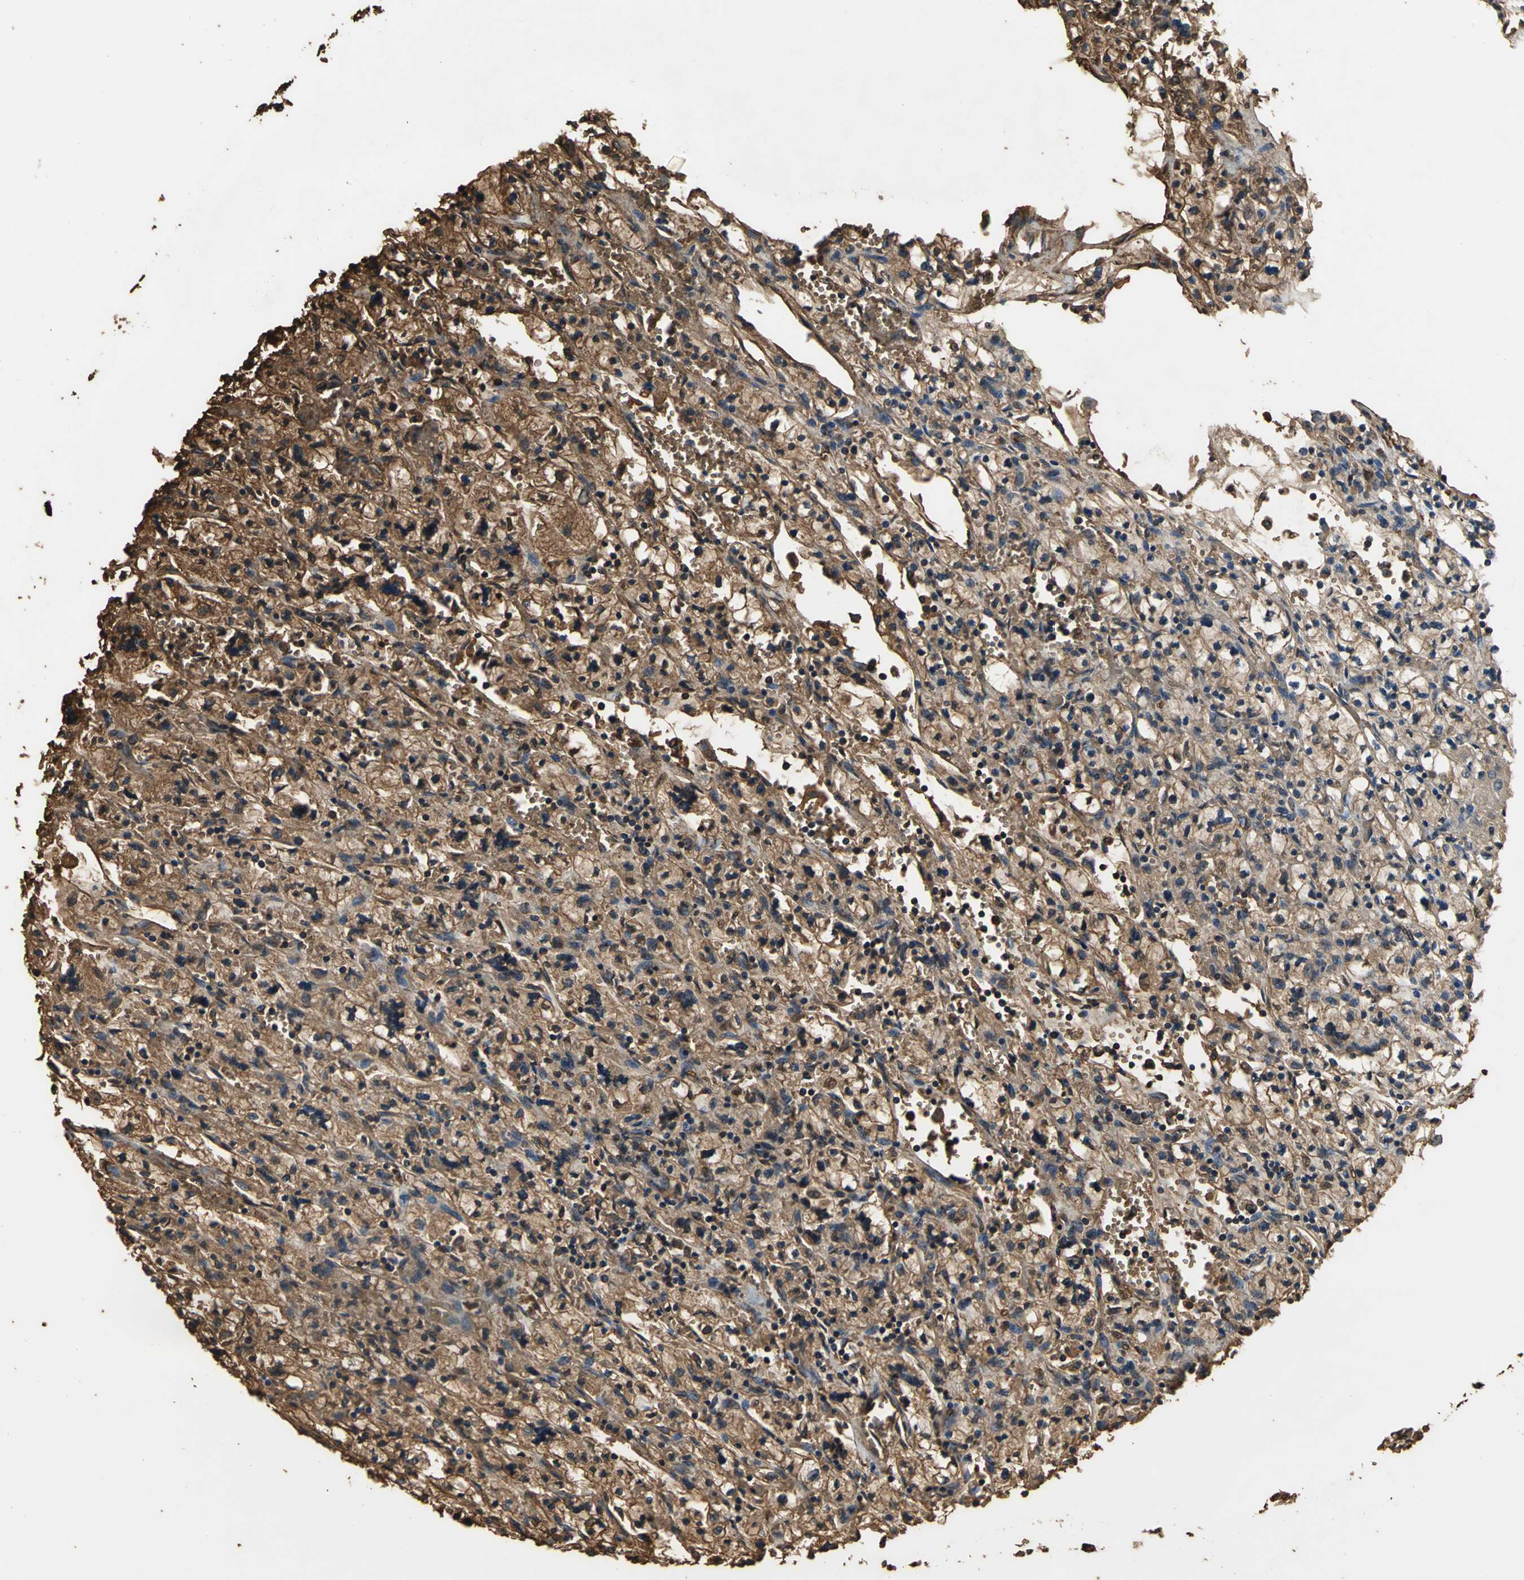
{"staining": {"intensity": "strong", "quantity": ">75%", "location": "cytoplasmic/membranous"}, "tissue": "renal cancer", "cell_type": "Tumor cells", "image_type": "cancer", "snomed": [{"axis": "morphology", "description": "Adenocarcinoma, NOS"}, {"axis": "topography", "description": "Kidney"}], "caption": "About >75% of tumor cells in human adenocarcinoma (renal) show strong cytoplasmic/membranous protein staining as visualized by brown immunohistochemical staining.", "gene": "TREM1", "patient": {"sex": "female", "age": 83}}